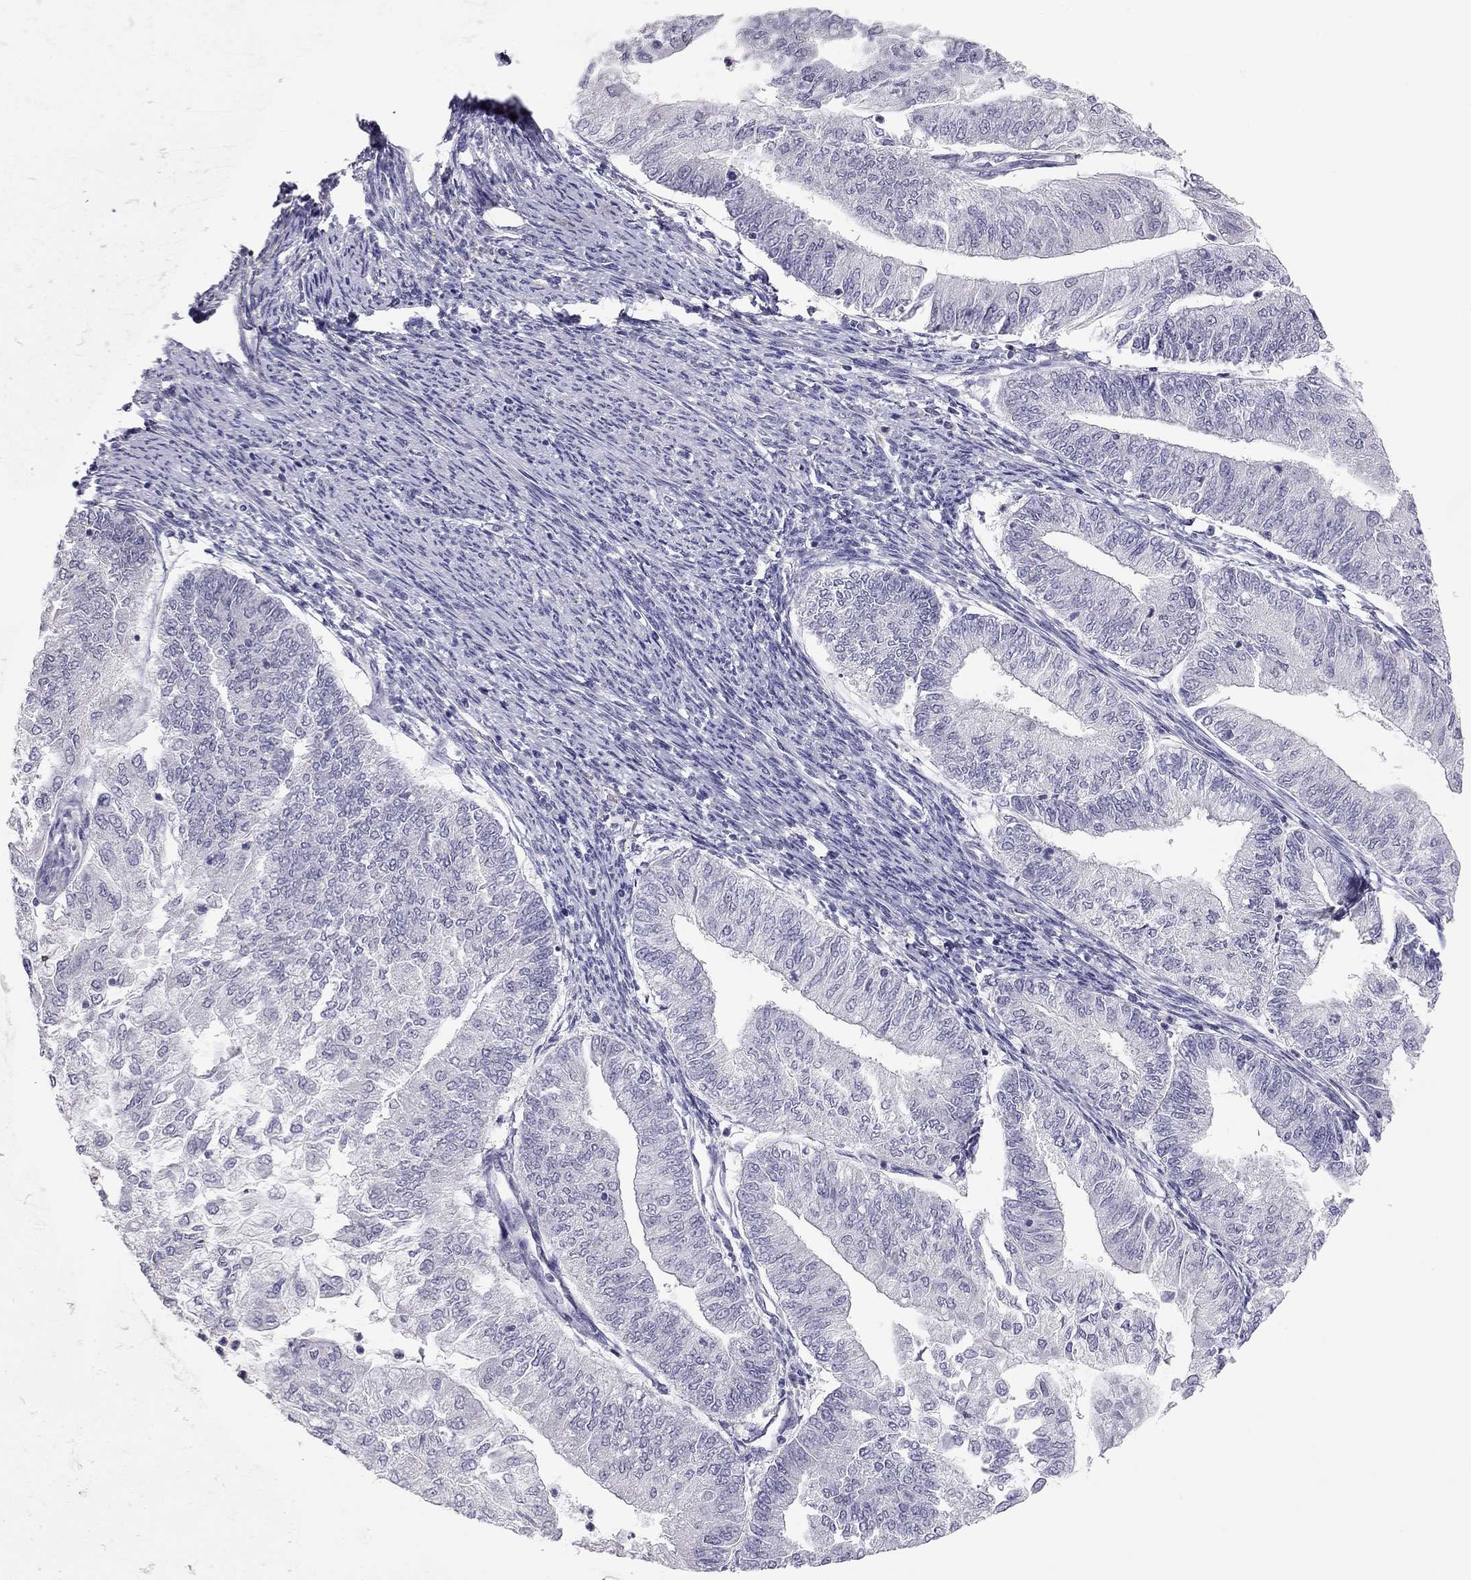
{"staining": {"intensity": "negative", "quantity": "none", "location": "none"}, "tissue": "endometrial cancer", "cell_type": "Tumor cells", "image_type": "cancer", "snomed": [{"axis": "morphology", "description": "Adenocarcinoma, NOS"}, {"axis": "topography", "description": "Endometrium"}], "caption": "High power microscopy photomicrograph of an immunohistochemistry photomicrograph of endometrial adenocarcinoma, revealing no significant positivity in tumor cells.", "gene": "ADORA2A", "patient": {"sex": "female", "age": 59}}